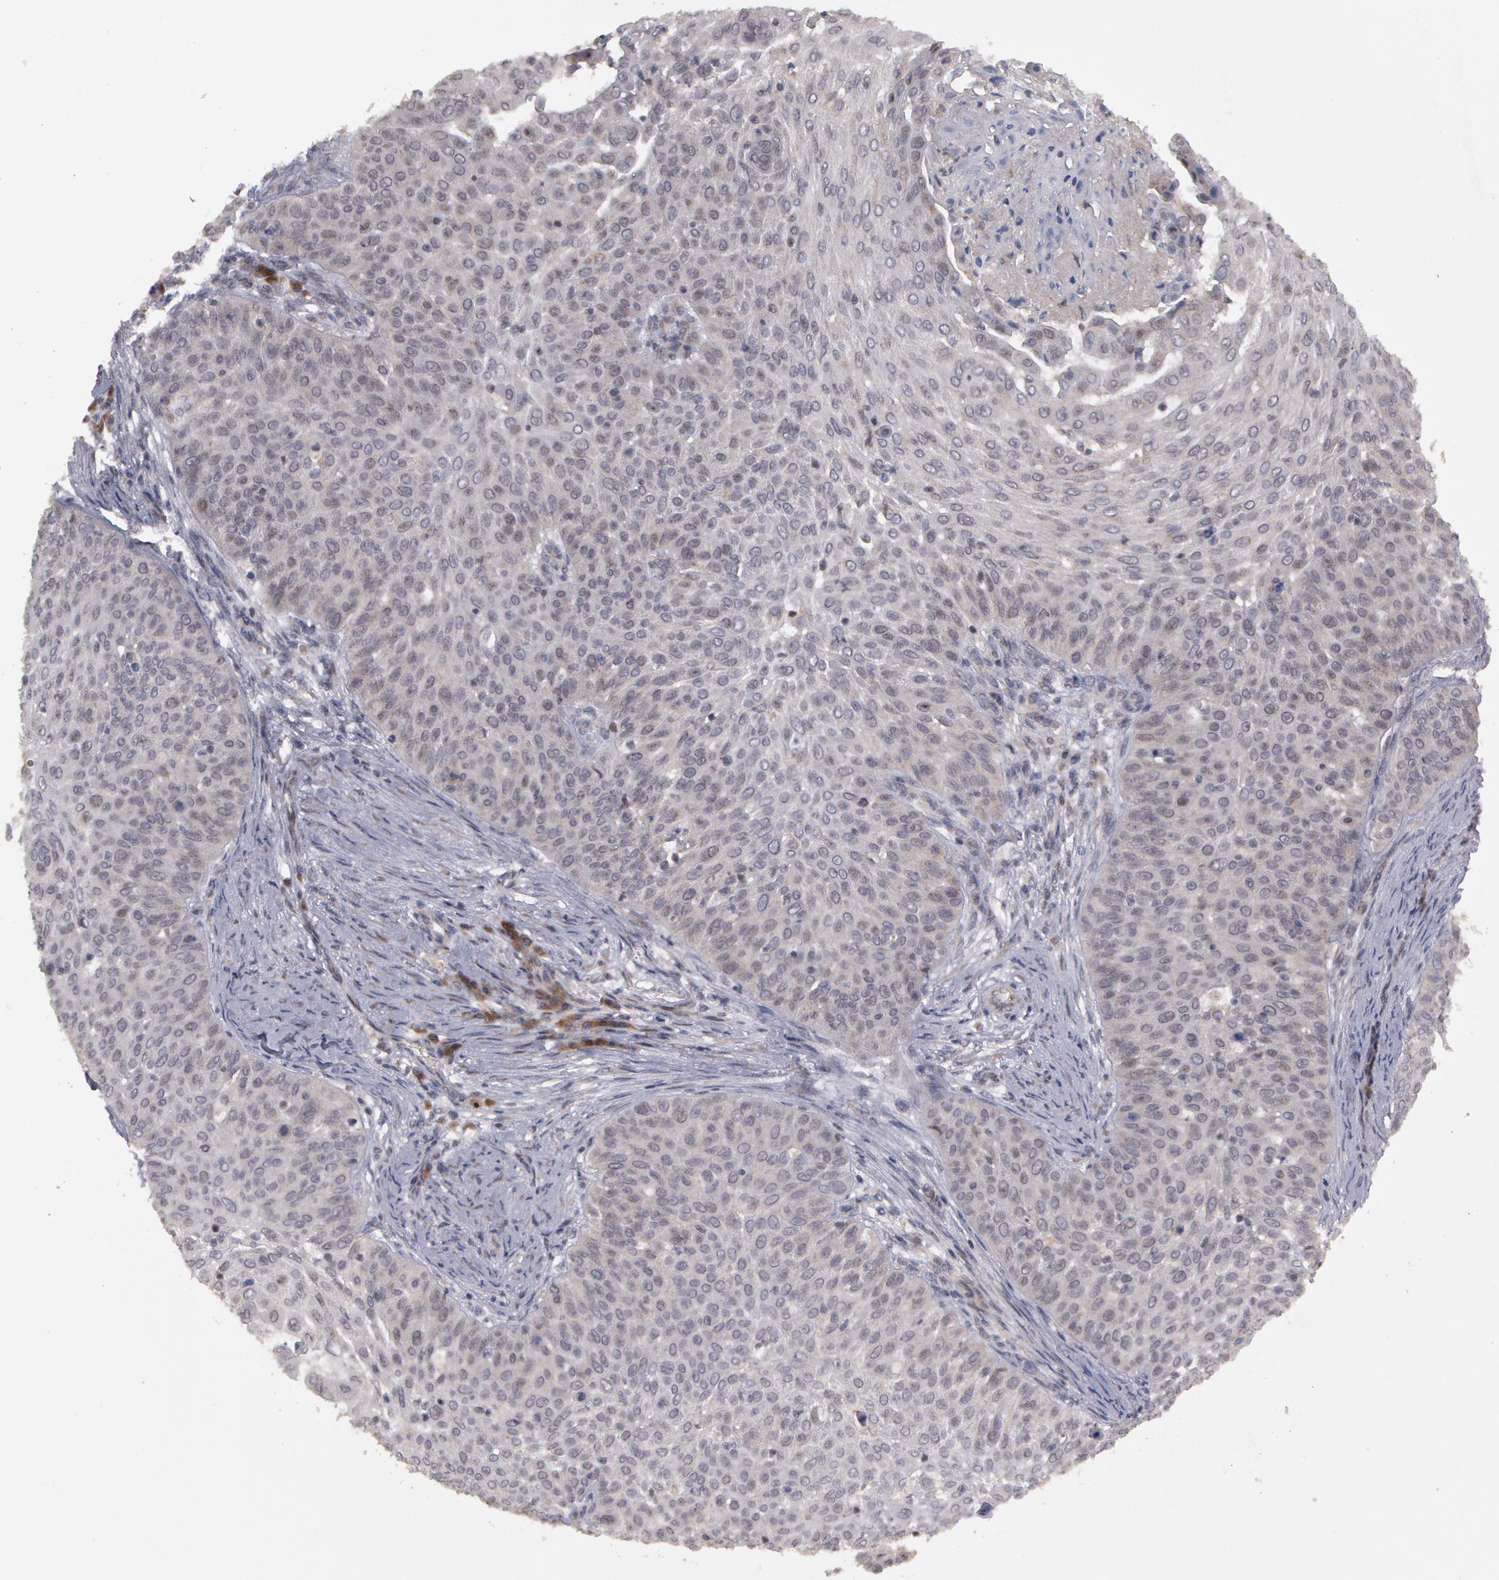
{"staining": {"intensity": "negative", "quantity": "none", "location": "none"}, "tissue": "skin cancer", "cell_type": "Tumor cells", "image_type": "cancer", "snomed": [{"axis": "morphology", "description": "Squamous cell carcinoma, NOS"}, {"axis": "topography", "description": "Skin"}], "caption": "A micrograph of human skin cancer is negative for staining in tumor cells. Brightfield microscopy of immunohistochemistry stained with DAB (3,3'-diaminobenzidine) (brown) and hematoxylin (blue), captured at high magnification.", "gene": "STX5", "patient": {"sex": "male", "age": 82}}